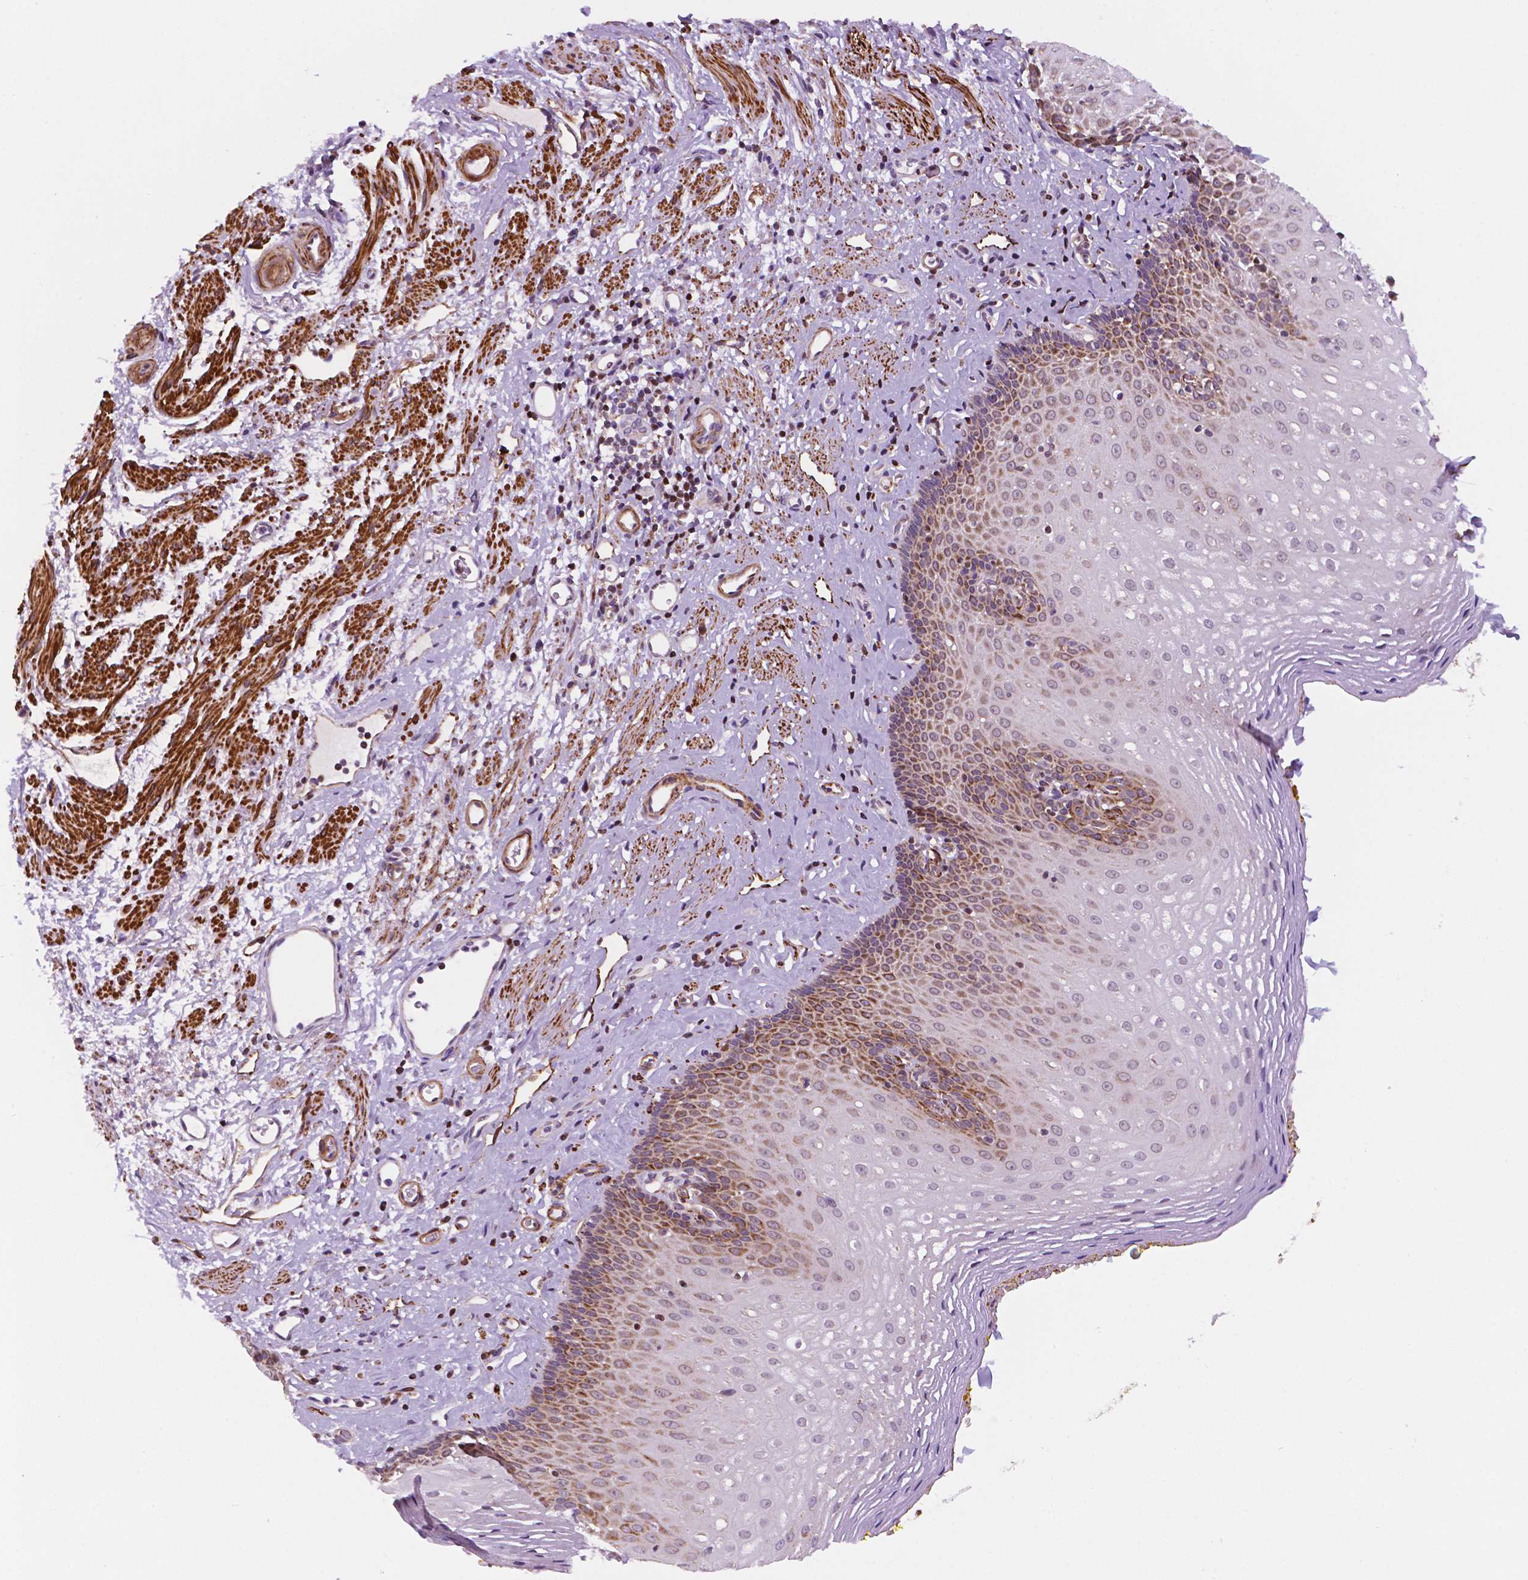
{"staining": {"intensity": "moderate", "quantity": "25%-75%", "location": "cytoplasmic/membranous"}, "tissue": "esophagus", "cell_type": "Squamous epithelial cells", "image_type": "normal", "snomed": [{"axis": "morphology", "description": "Normal tissue, NOS"}, {"axis": "topography", "description": "Esophagus"}], "caption": "The photomicrograph shows immunohistochemical staining of benign esophagus. There is moderate cytoplasmic/membranous positivity is identified in approximately 25%-75% of squamous epithelial cells.", "gene": "GEMIN4", "patient": {"sex": "female", "age": 68}}